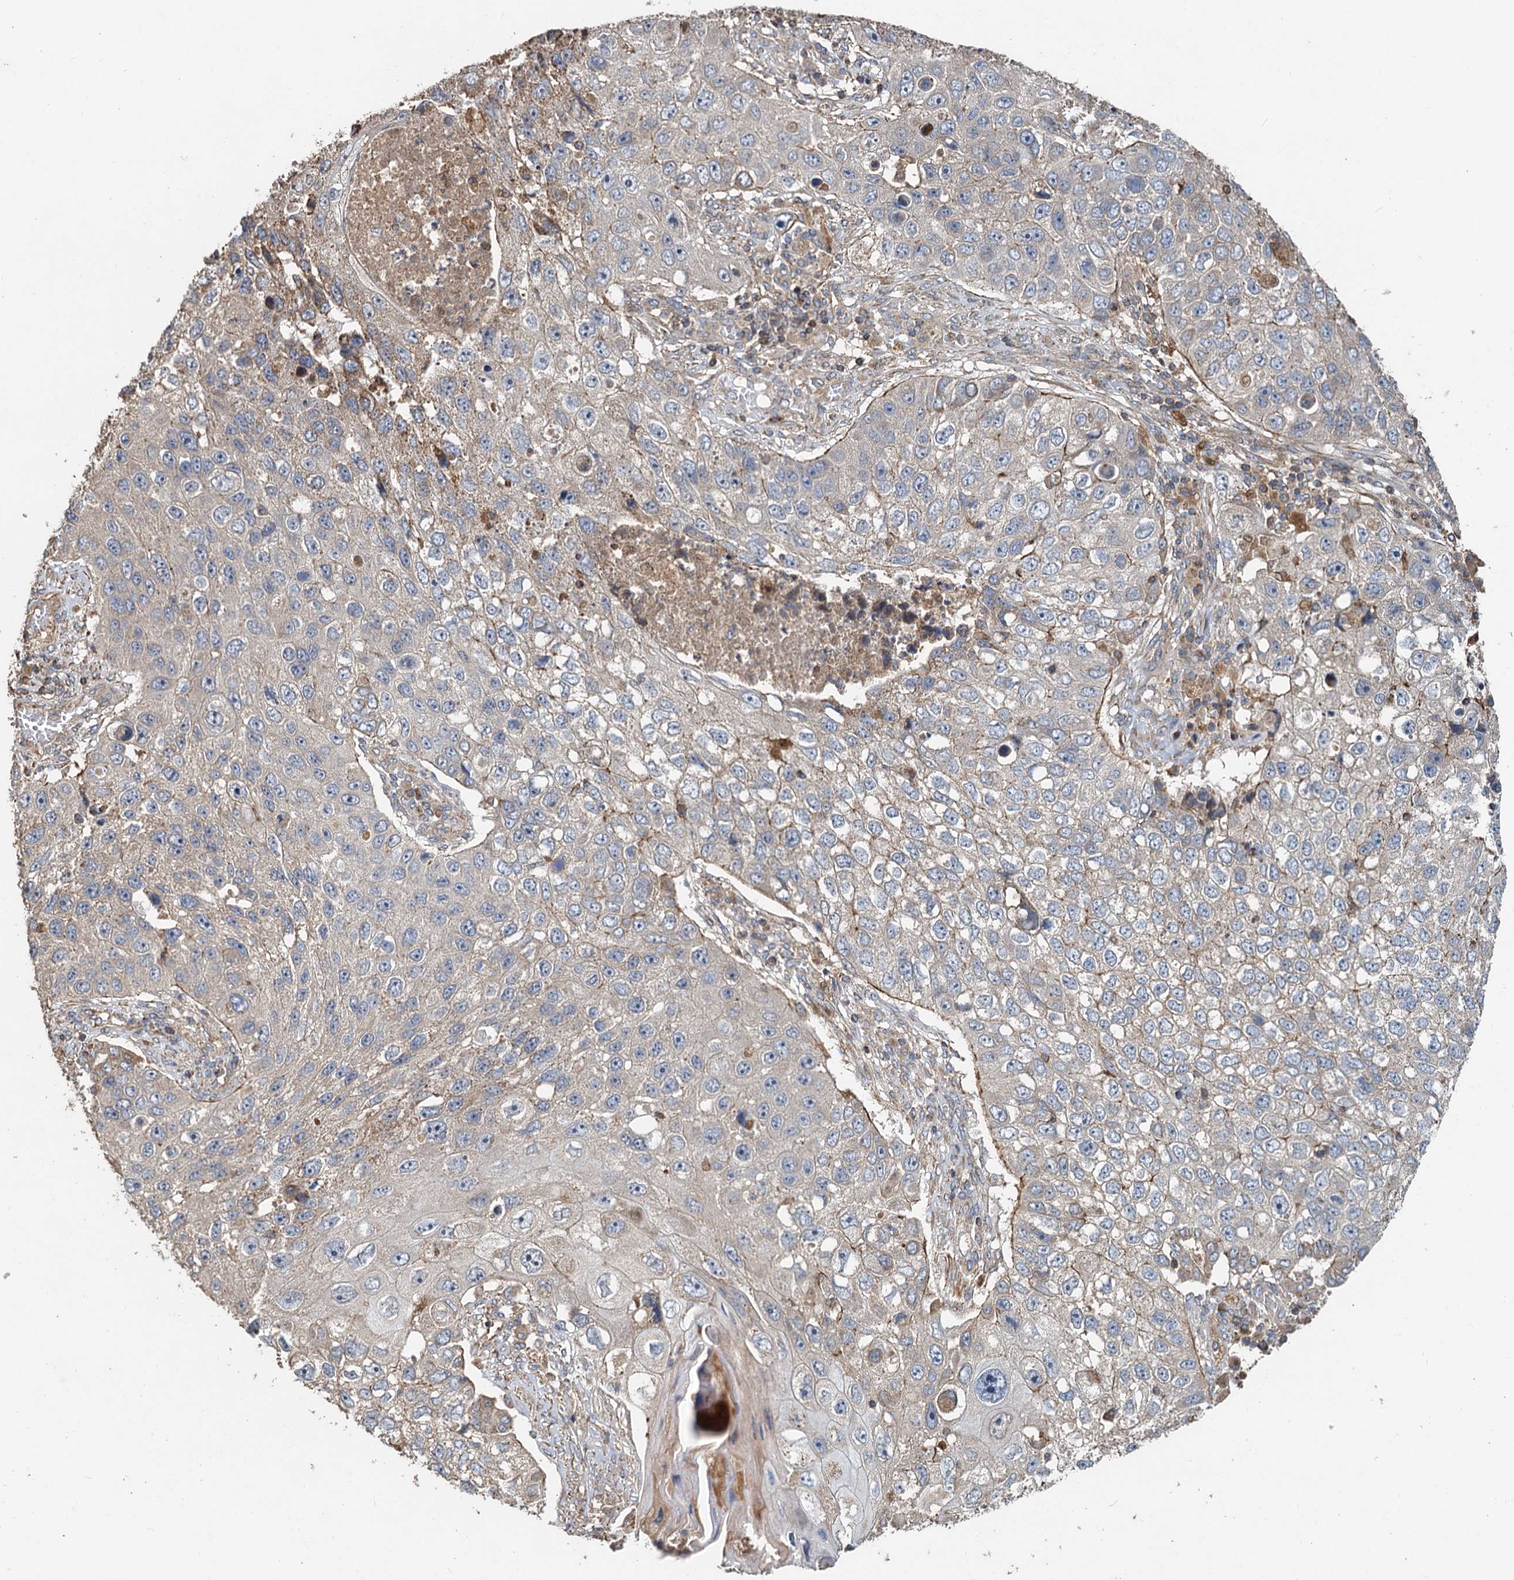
{"staining": {"intensity": "weak", "quantity": "25%-75%", "location": "cytoplasmic/membranous"}, "tissue": "lung cancer", "cell_type": "Tumor cells", "image_type": "cancer", "snomed": [{"axis": "morphology", "description": "Squamous cell carcinoma, NOS"}, {"axis": "topography", "description": "Lung"}], "caption": "Protein staining reveals weak cytoplasmic/membranous staining in approximately 25%-75% of tumor cells in lung squamous cell carcinoma.", "gene": "SDS", "patient": {"sex": "male", "age": 61}}